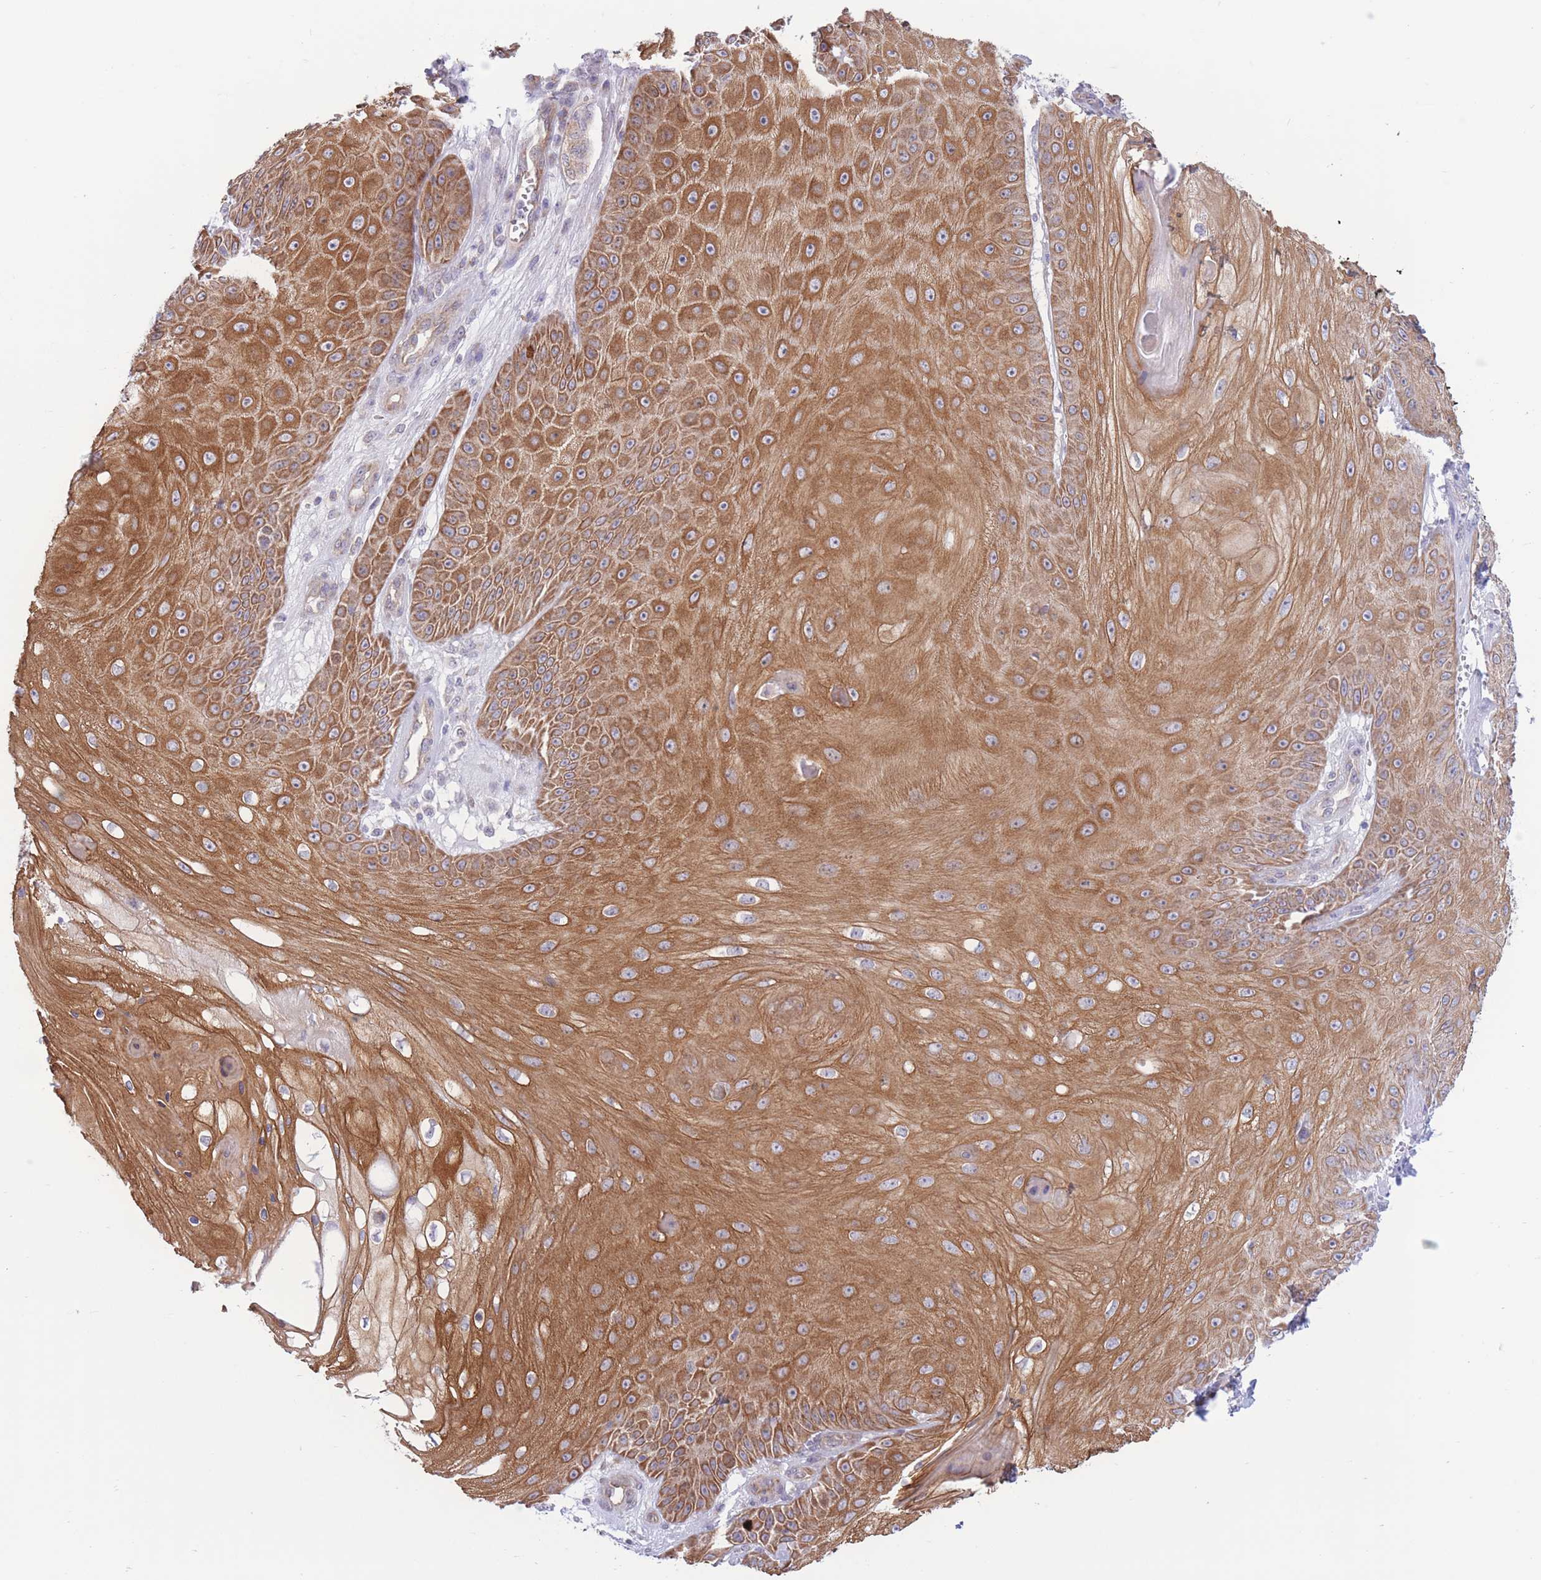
{"staining": {"intensity": "strong", "quantity": ">75%", "location": "cytoplasmic/membranous"}, "tissue": "skin cancer", "cell_type": "Tumor cells", "image_type": "cancer", "snomed": [{"axis": "morphology", "description": "Squamous cell carcinoma, NOS"}, {"axis": "topography", "description": "Skin"}], "caption": "Strong cytoplasmic/membranous staining for a protein is seen in about >75% of tumor cells of skin squamous cell carcinoma using IHC.", "gene": "MRPS31", "patient": {"sex": "male", "age": 70}}